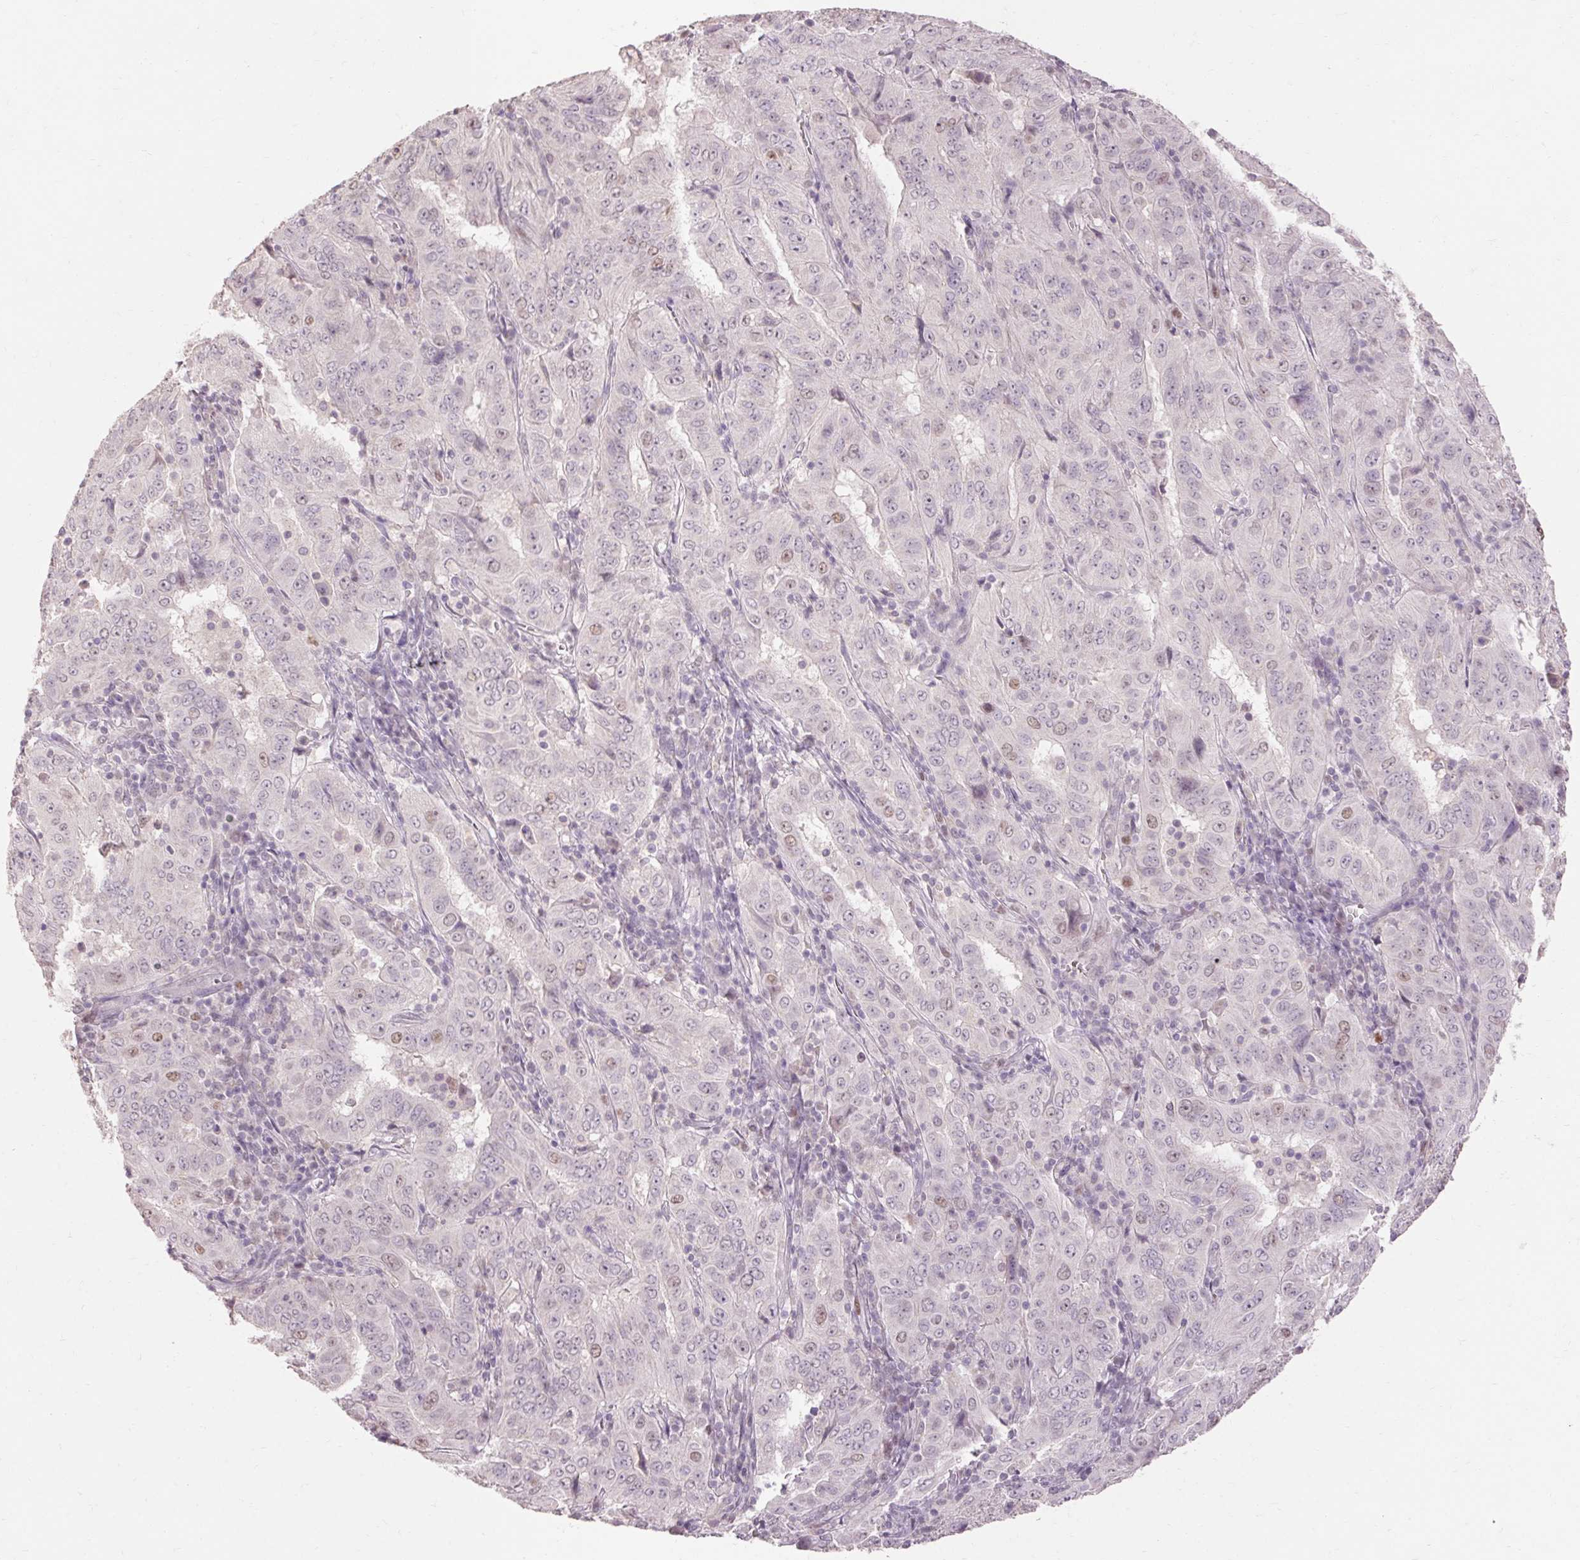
{"staining": {"intensity": "negative", "quantity": "none", "location": "none"}, "tissue": "pancreatic cancer", "cell_type": "Tumor cells", "image_type": "cancer", "snomed": [{"axis": "morphology", "description": "Adenocarcinoma, NOS"}, {"axis": "topography", "description": "Pancreas"}], "caption": "This is an immunohistochemistry image of pancreatic cancer. There is no staining in tumor cells.", "gene": "SKP2", "patient": {"sex": "male", "age": 63}}